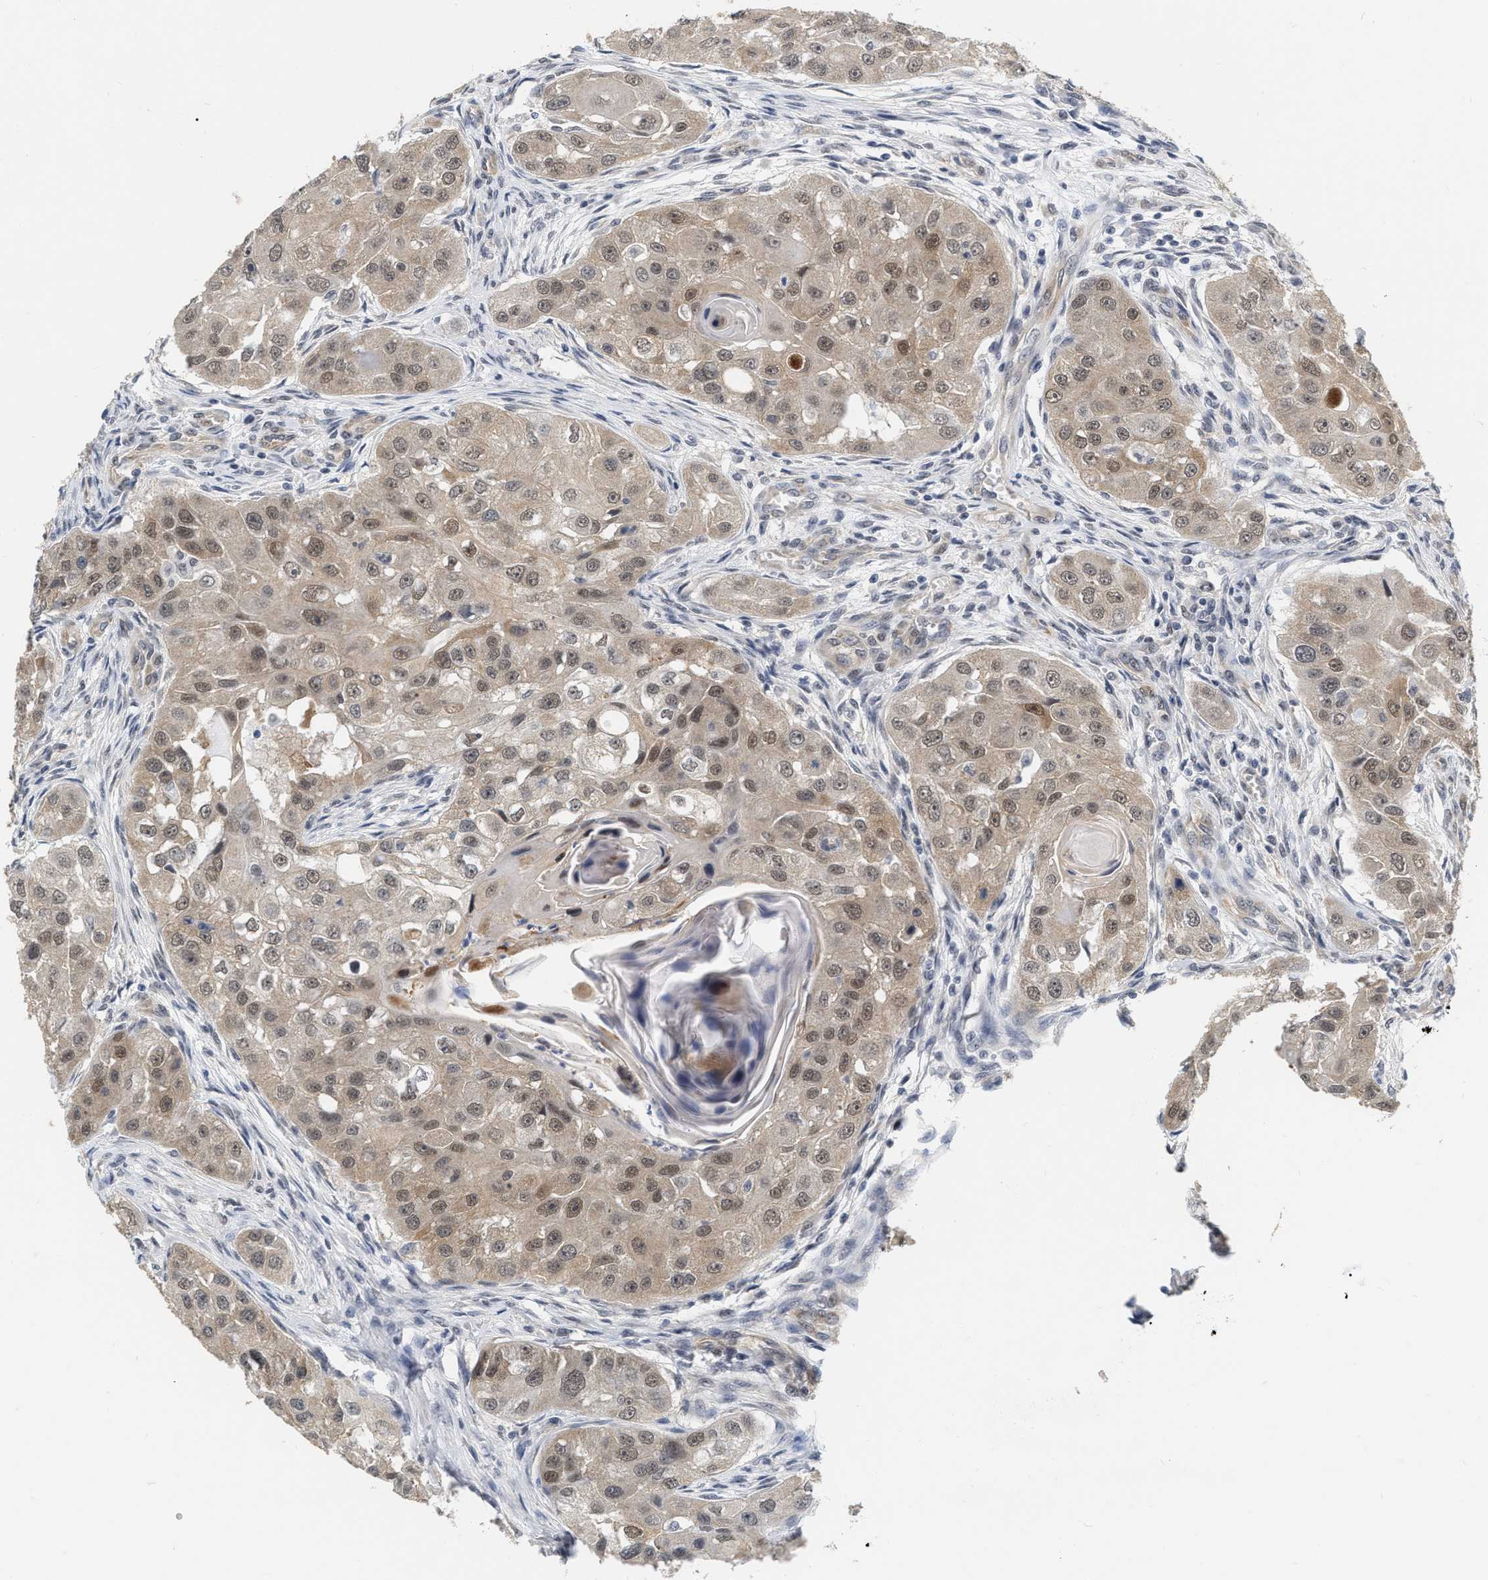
{"staining": {"intensity": "moderate", "quantity": ">75%", "location": "cytoplasmic/membranous,nuclear"}, "tissue": "head and neck cancer", "cell_type": "Tumor cells", "image_type": "cancer", "snomed": [{"axis": "morphology", "description": "Normal tissue, NOS"}, {"axis": "morphology", "description": "Squamous cell carcinoma, NOS"}, {"axis": "topography", "description": "Skeletal muscle"}, {"axis": "topography", "description": "Head-Neck"}], "caption": "About >75% of tumor cells in human head and neck squamous cell carcinoma reveal moderate cytoplasmic/membranous and nuclear protein positivity as visualized by brown immunohistochemical staining.", "gene": "RUVBL1", "patient": {"sex": "male", "age": 51}}